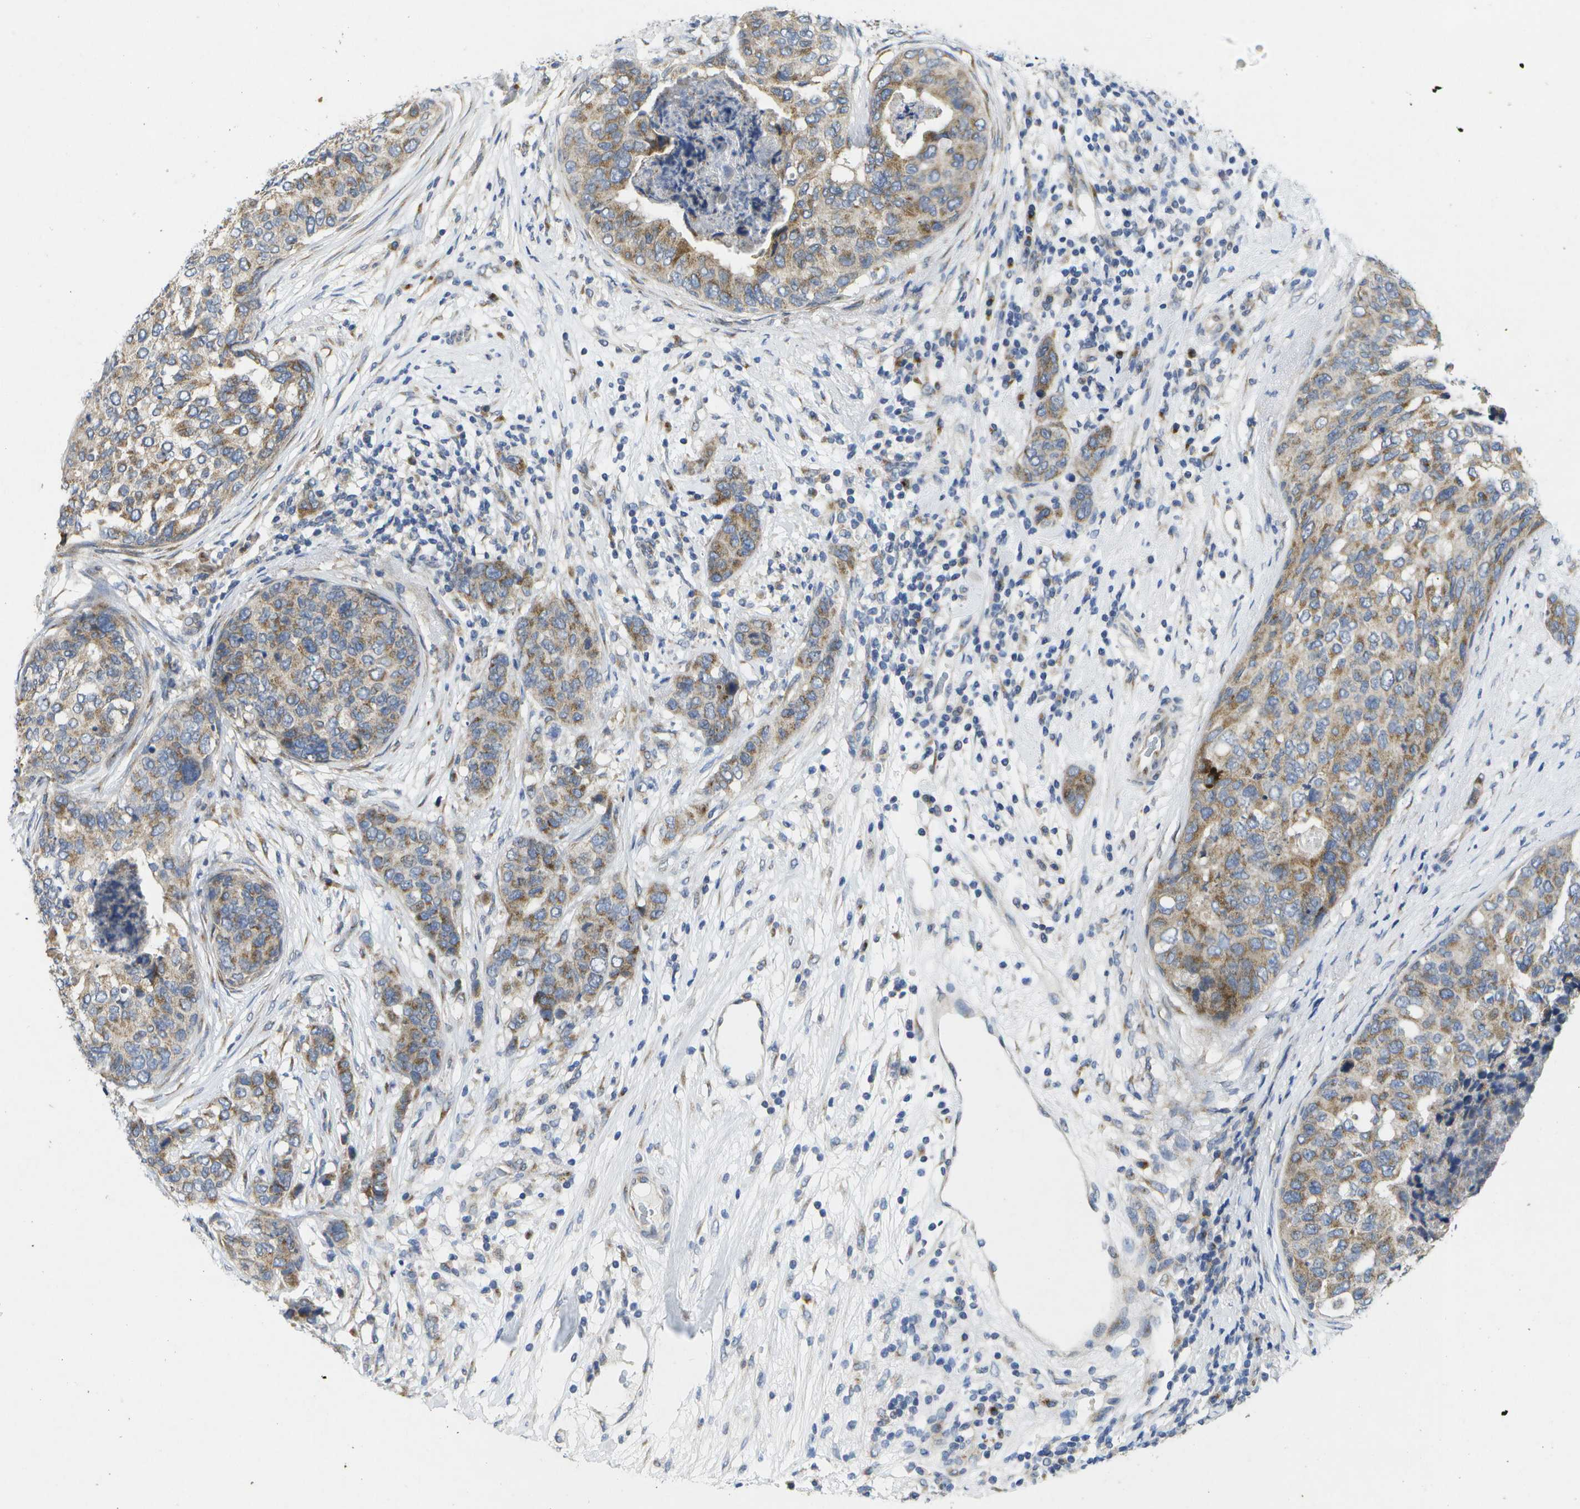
{"staining": {"intensity": "moderate", "quantity": "25%-75%", "location": "cytoplasmic/membranous"}, "tissue": "breast cancer", "cell_type": "Tumor cells", "image_type": "cancer", "snomed": [{"axis": "morphology", "description": "Lobular carcinoma"}, {"axis": "topography", "description": "Breast"}], "caption": "The image demonstrates immunohistochemical staining of breast cancer (lobular carcinoma). There is moderate cytoplasmic/membranous expression is present in approximately 25%-75% of tumor cells.", "gene": "KDELR1", "patient": {"sex": "female", "age": 59}}